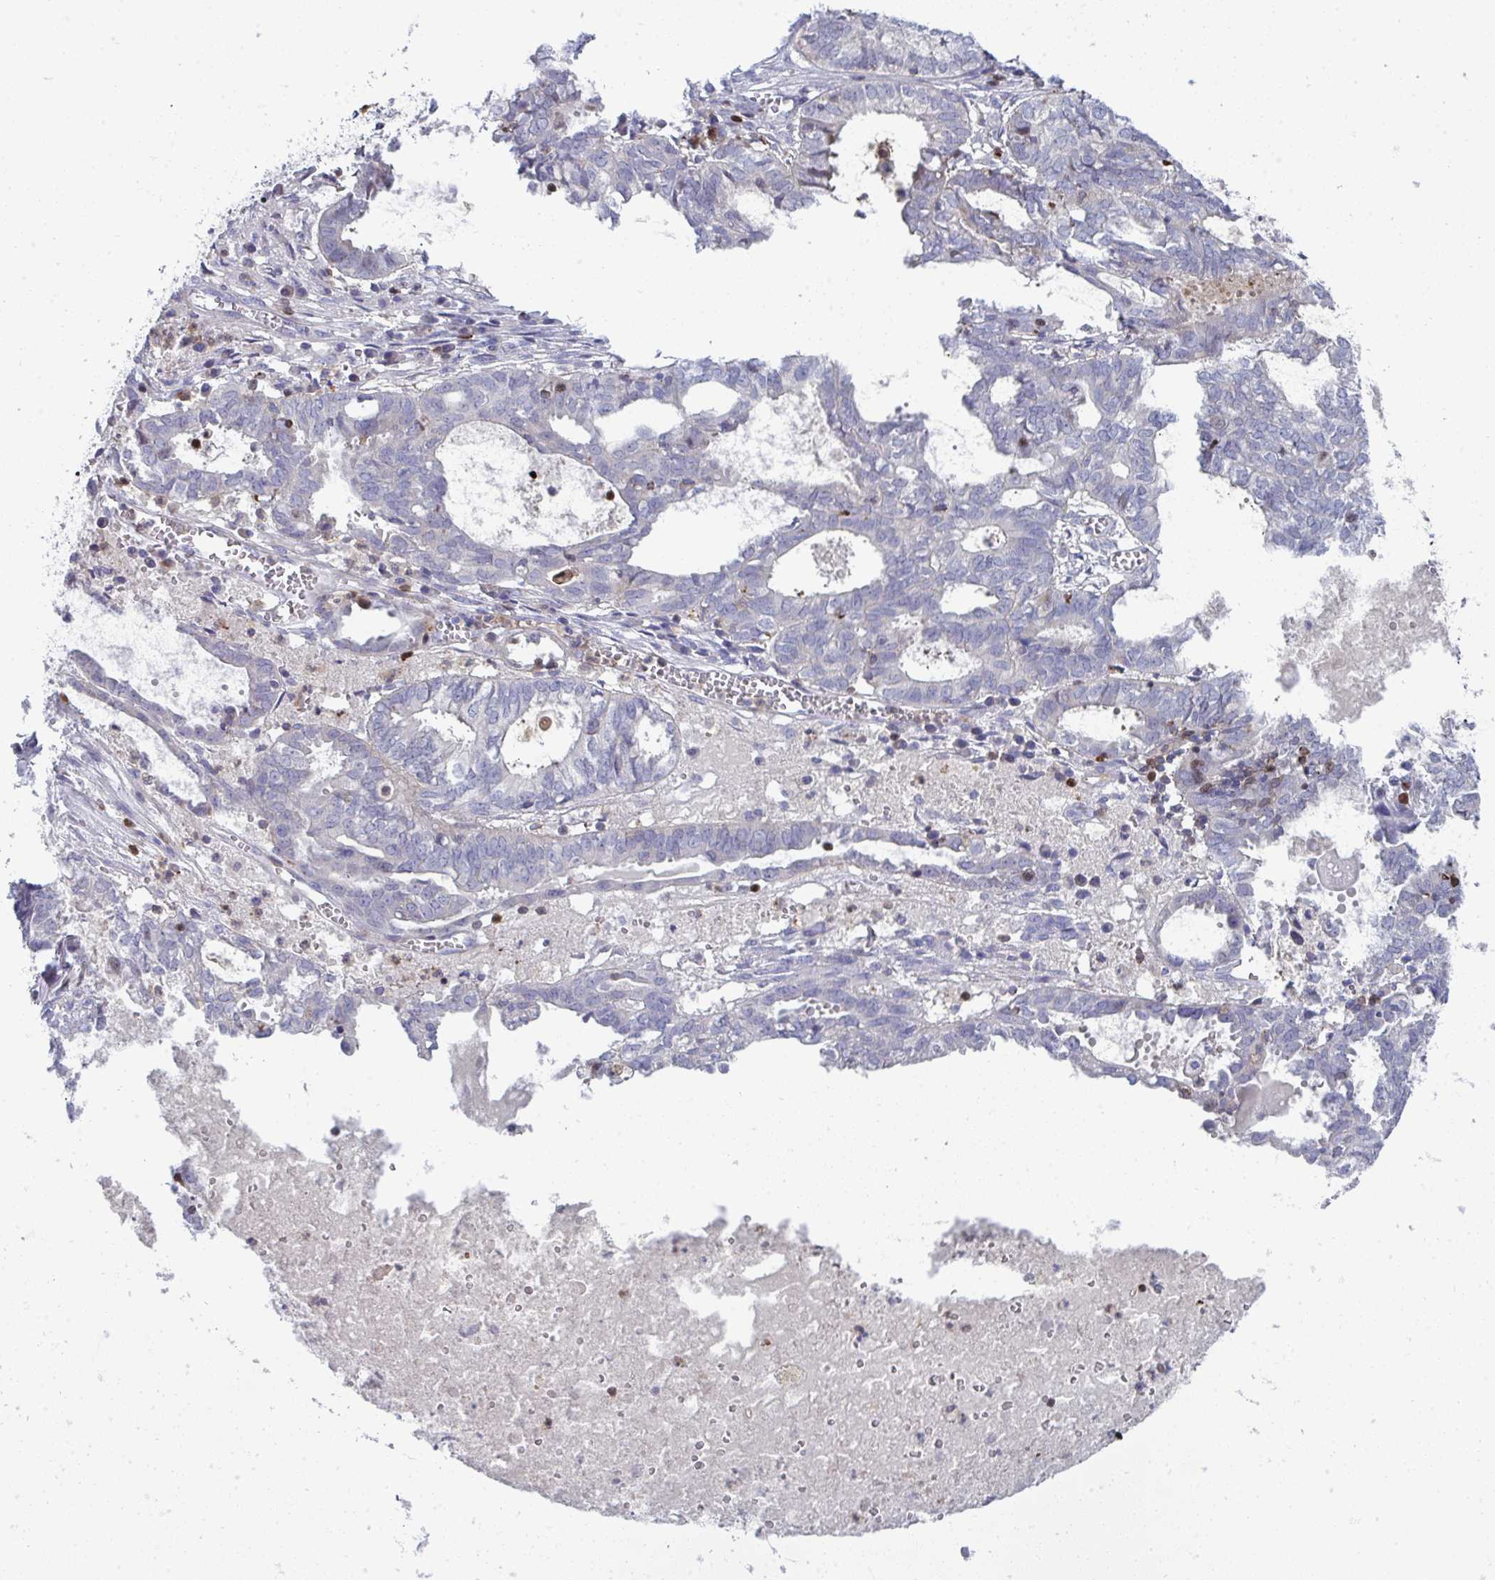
{"staining": {"intensity": "negative", "quantity": "none", "location": "none"}, "tissue": "ovarian cancer", "cell_type": "Tumor cells", "image_type": "cancer", "snomed": [{"axis": "morphology", "description": "Carcinoma, endometroid"}, {"axis": "topography", "description": "Ovary"}], "caption": "The image reveals no significant positivity in tumor cells of ovarian cancer (endometroid carcinoma). (Immunohistochemistry, brightfield microscopy, high magnification).", "gene": "AOC2", "patient": {"sex": "female", "age": 64}}